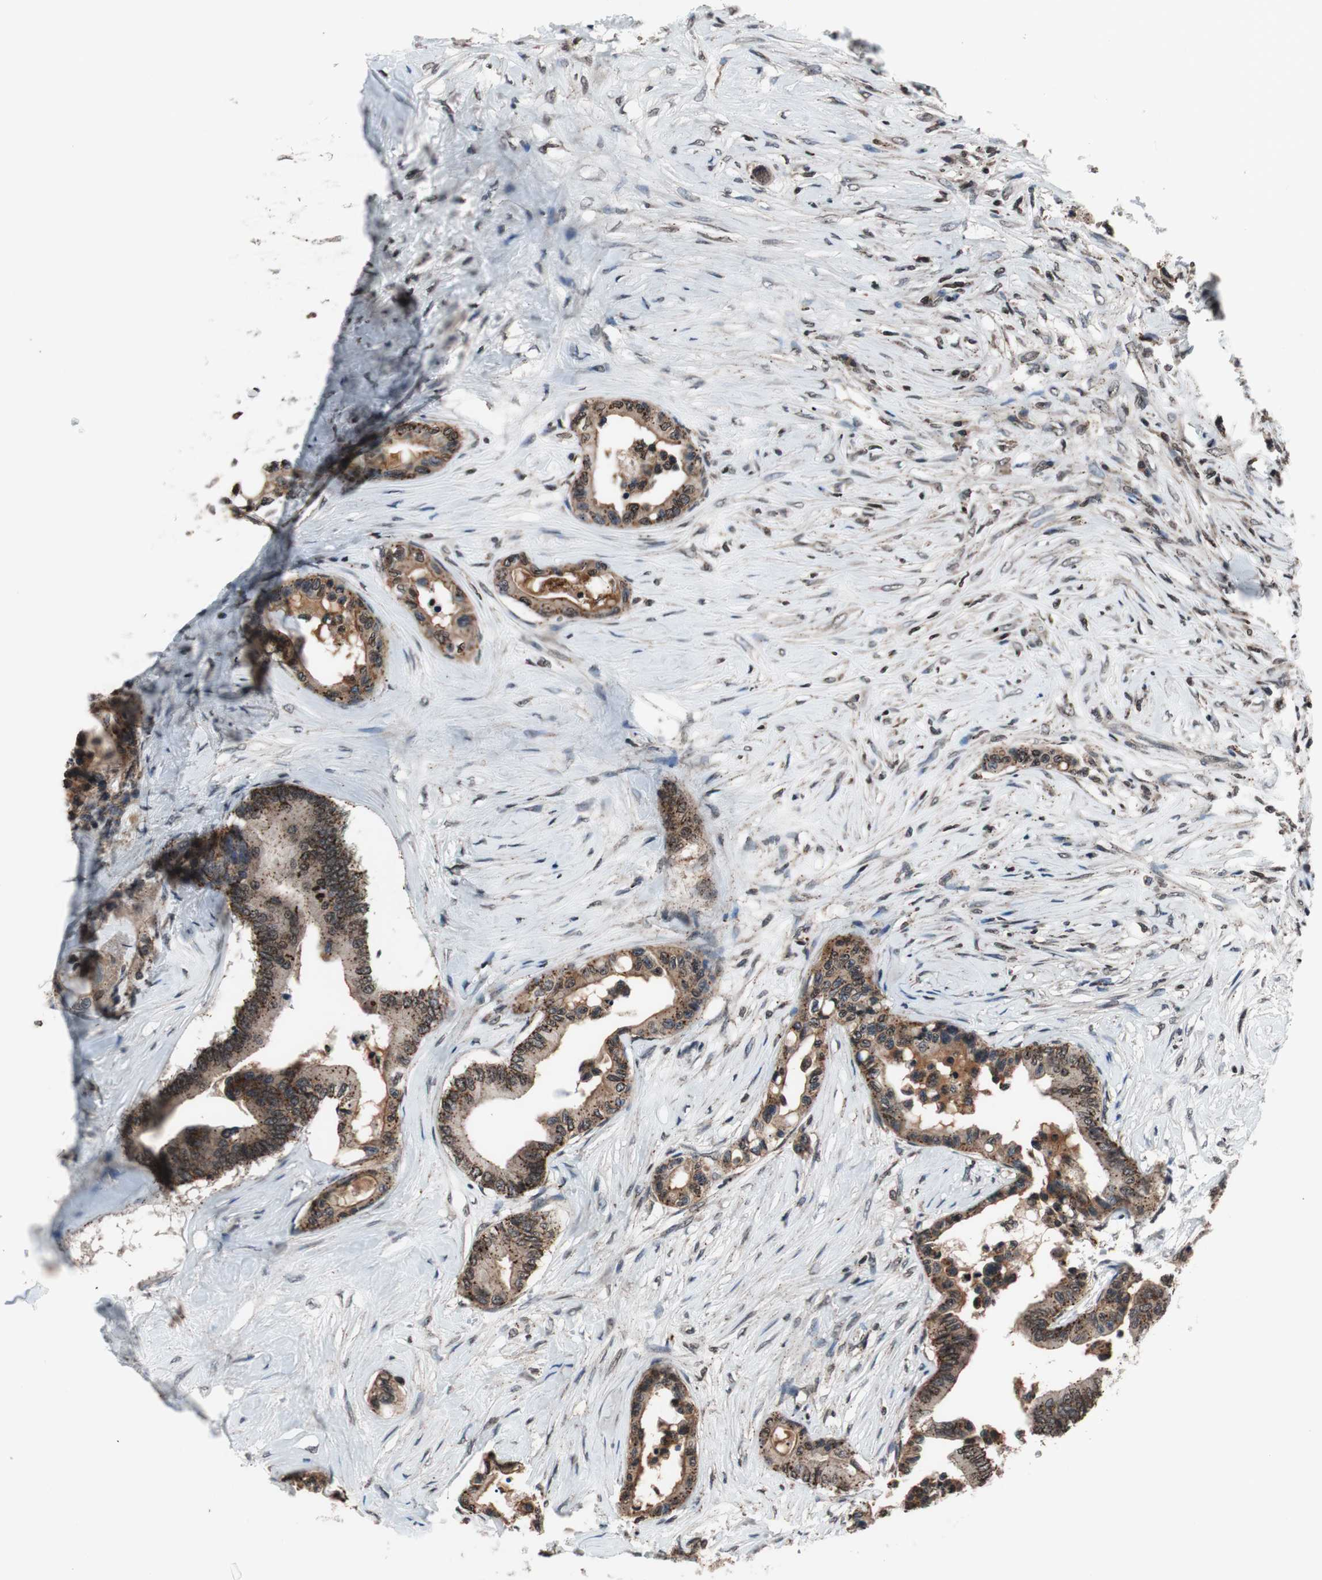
{"staining": {"intensity": "moderate", "quantity": ">75%", "location": "cytoplasmic/membranous"}, "tissue": "colorectal cancer", "cell_type": "Tumor cells", "image_type": "cancer", "snomed": [{"axis": "morphology", "description": "Normal tissue, NOS"}, {"axis": "morphology", "description": "Adenocarcinoma, NOS"}, {"axis": "topography", "description": "Colon"}], "caption": "Colorectal adenocarcinoma stained for a protein (brown) shows moderate cytoplasmic/membranous positive expression in about >75% of tumor cells.", "gene": "RFC1", "patient": {"sex": "male", "age": 82}}